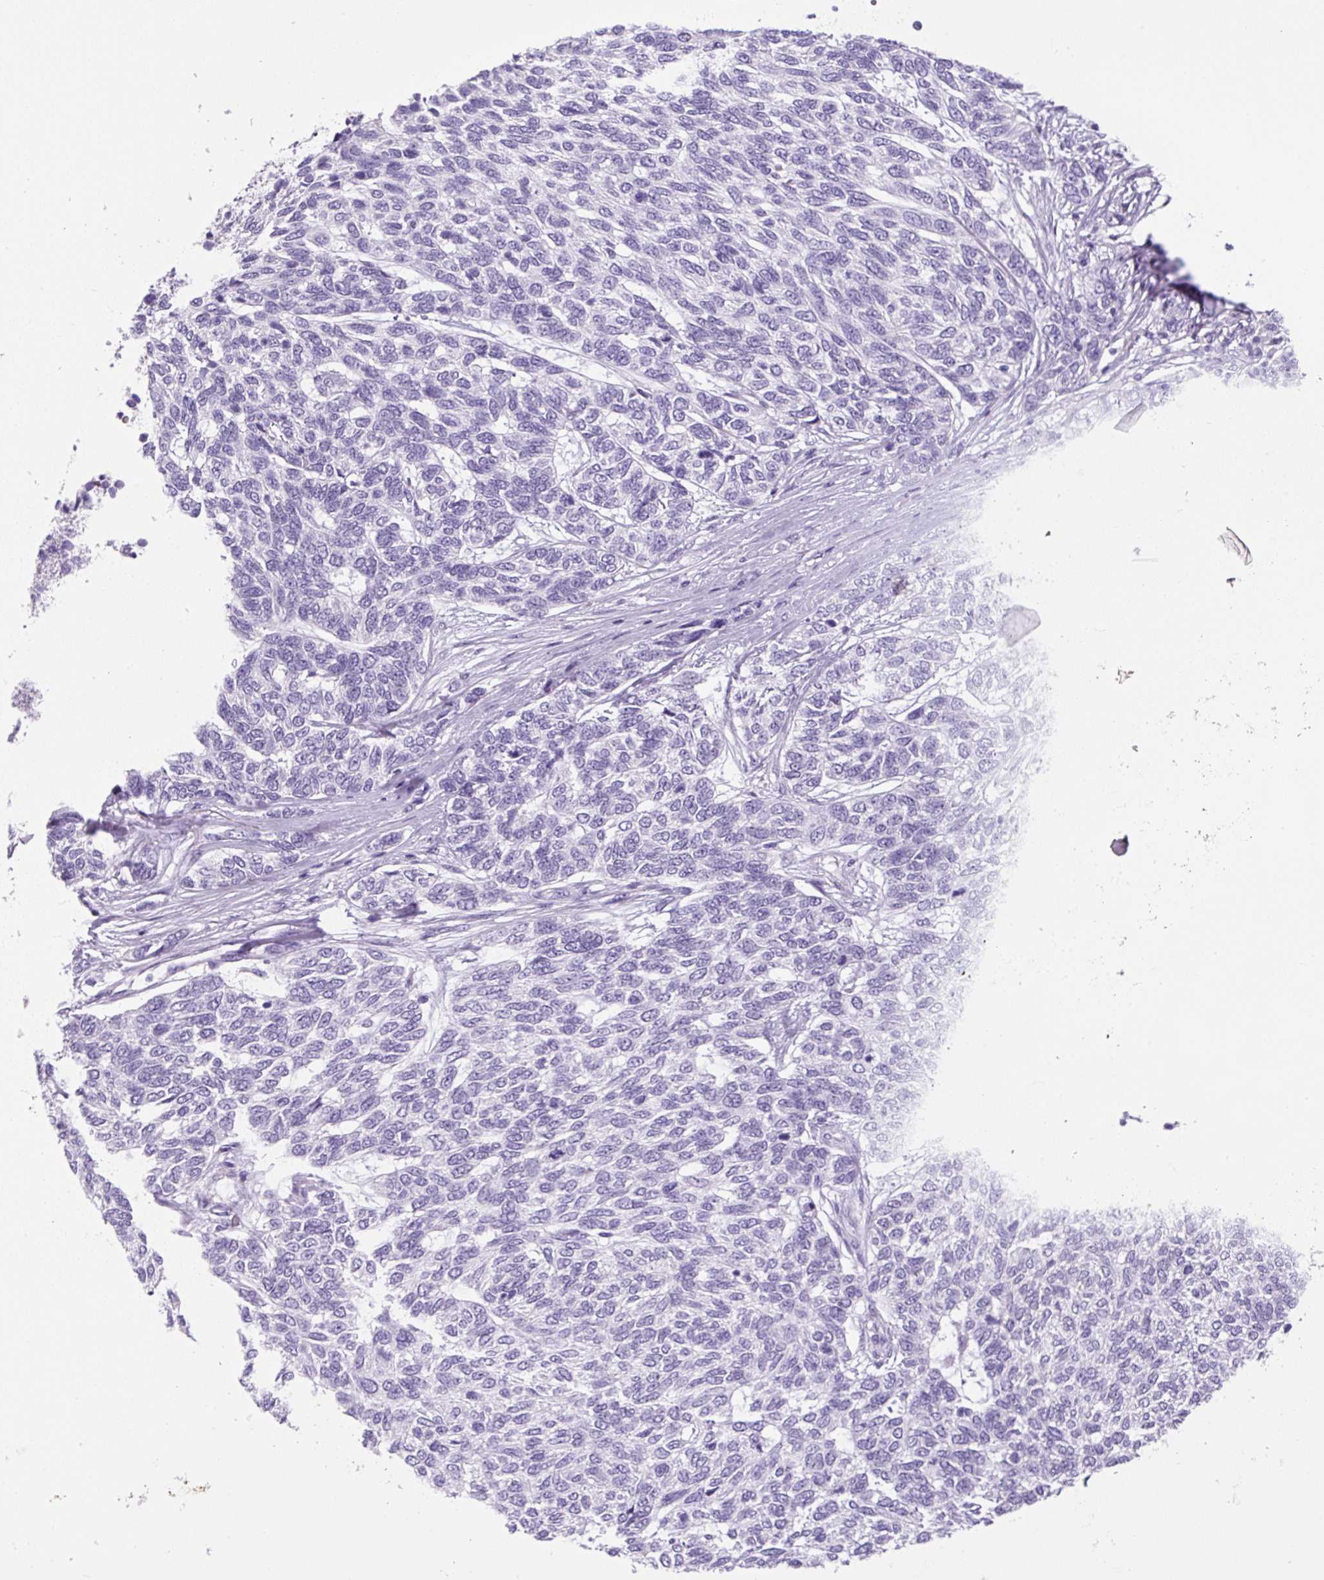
{"staining": {"intensity": "negative", "quantity": "none", "location": "none"}, "tissue": "skin cancer", "cell_type": "Tumor cells", "image_type": "cancer", "snomed": [{"axis": "morphology", "description": "Basal cell carcinoma"}, {"axis": "topography", "description": "Skin"}], "caption": "A micrograph of basal cell carcinoma (skin) stained for a protein shows no brown staining in tumor cells.", "gene": "CHGA", "patient": {"sex": "female", "age": 65}}